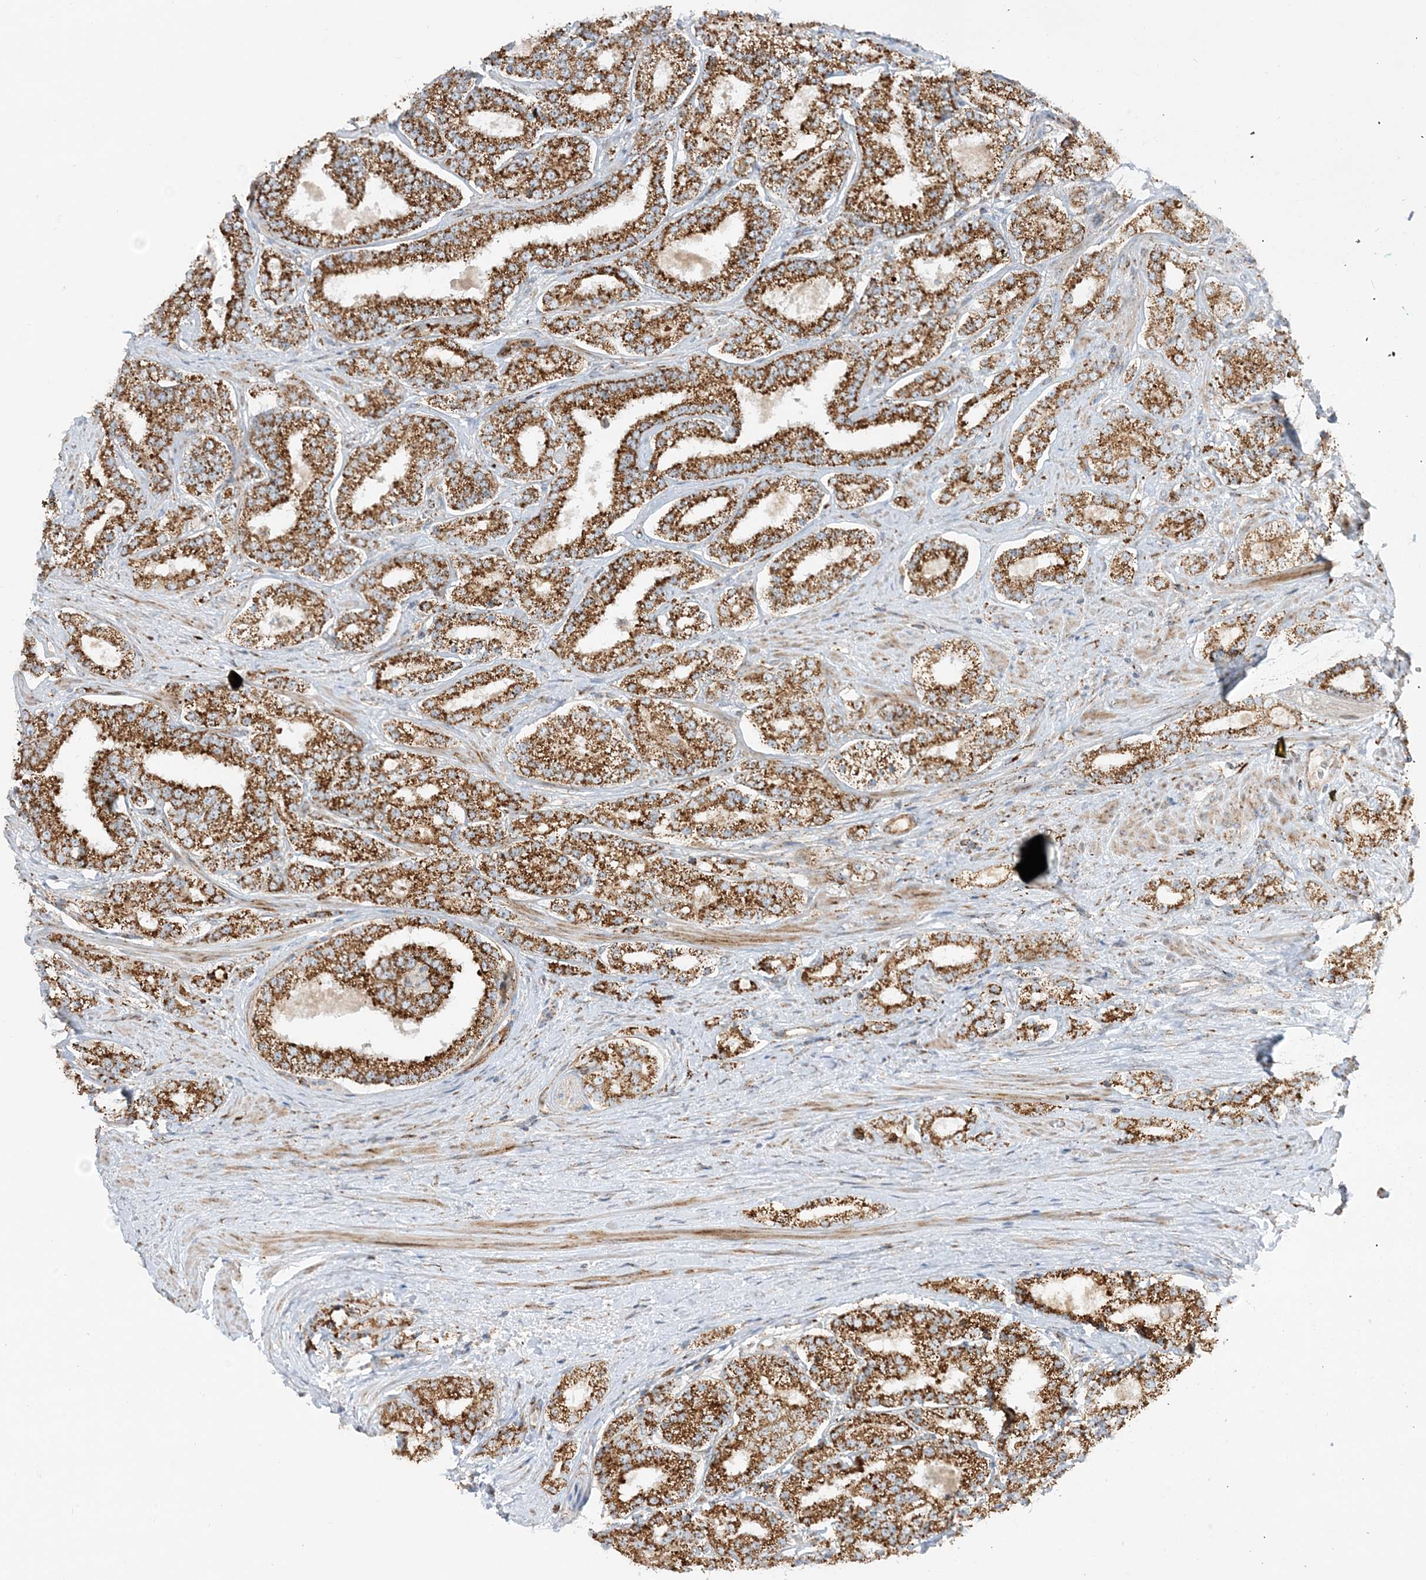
{"staining": {"intensity": "strong", "quantity": ">75%", "location": "cytoplasmic/membranous"}, "tissue": "prostate cancer", "cell_type": "Tumor cells", "image_type": "cancer", "snomed": [{"axis": "morphology", "description": "Normal tissue, NOS"}, {"axis": "morphology", "description": "Adenocarcinoma, High grade"}, {"axis": "topography", "description": "Prostate"}], "caption": "A micrograph of prostate cancer (high-grade adenocarcinoma) stained for a protein exhibits strong cytoplasmic/membranous brown staining in tumor cells.", "gene": "NDUFAF3", "patient": {"sex": "male", "age": 83}}